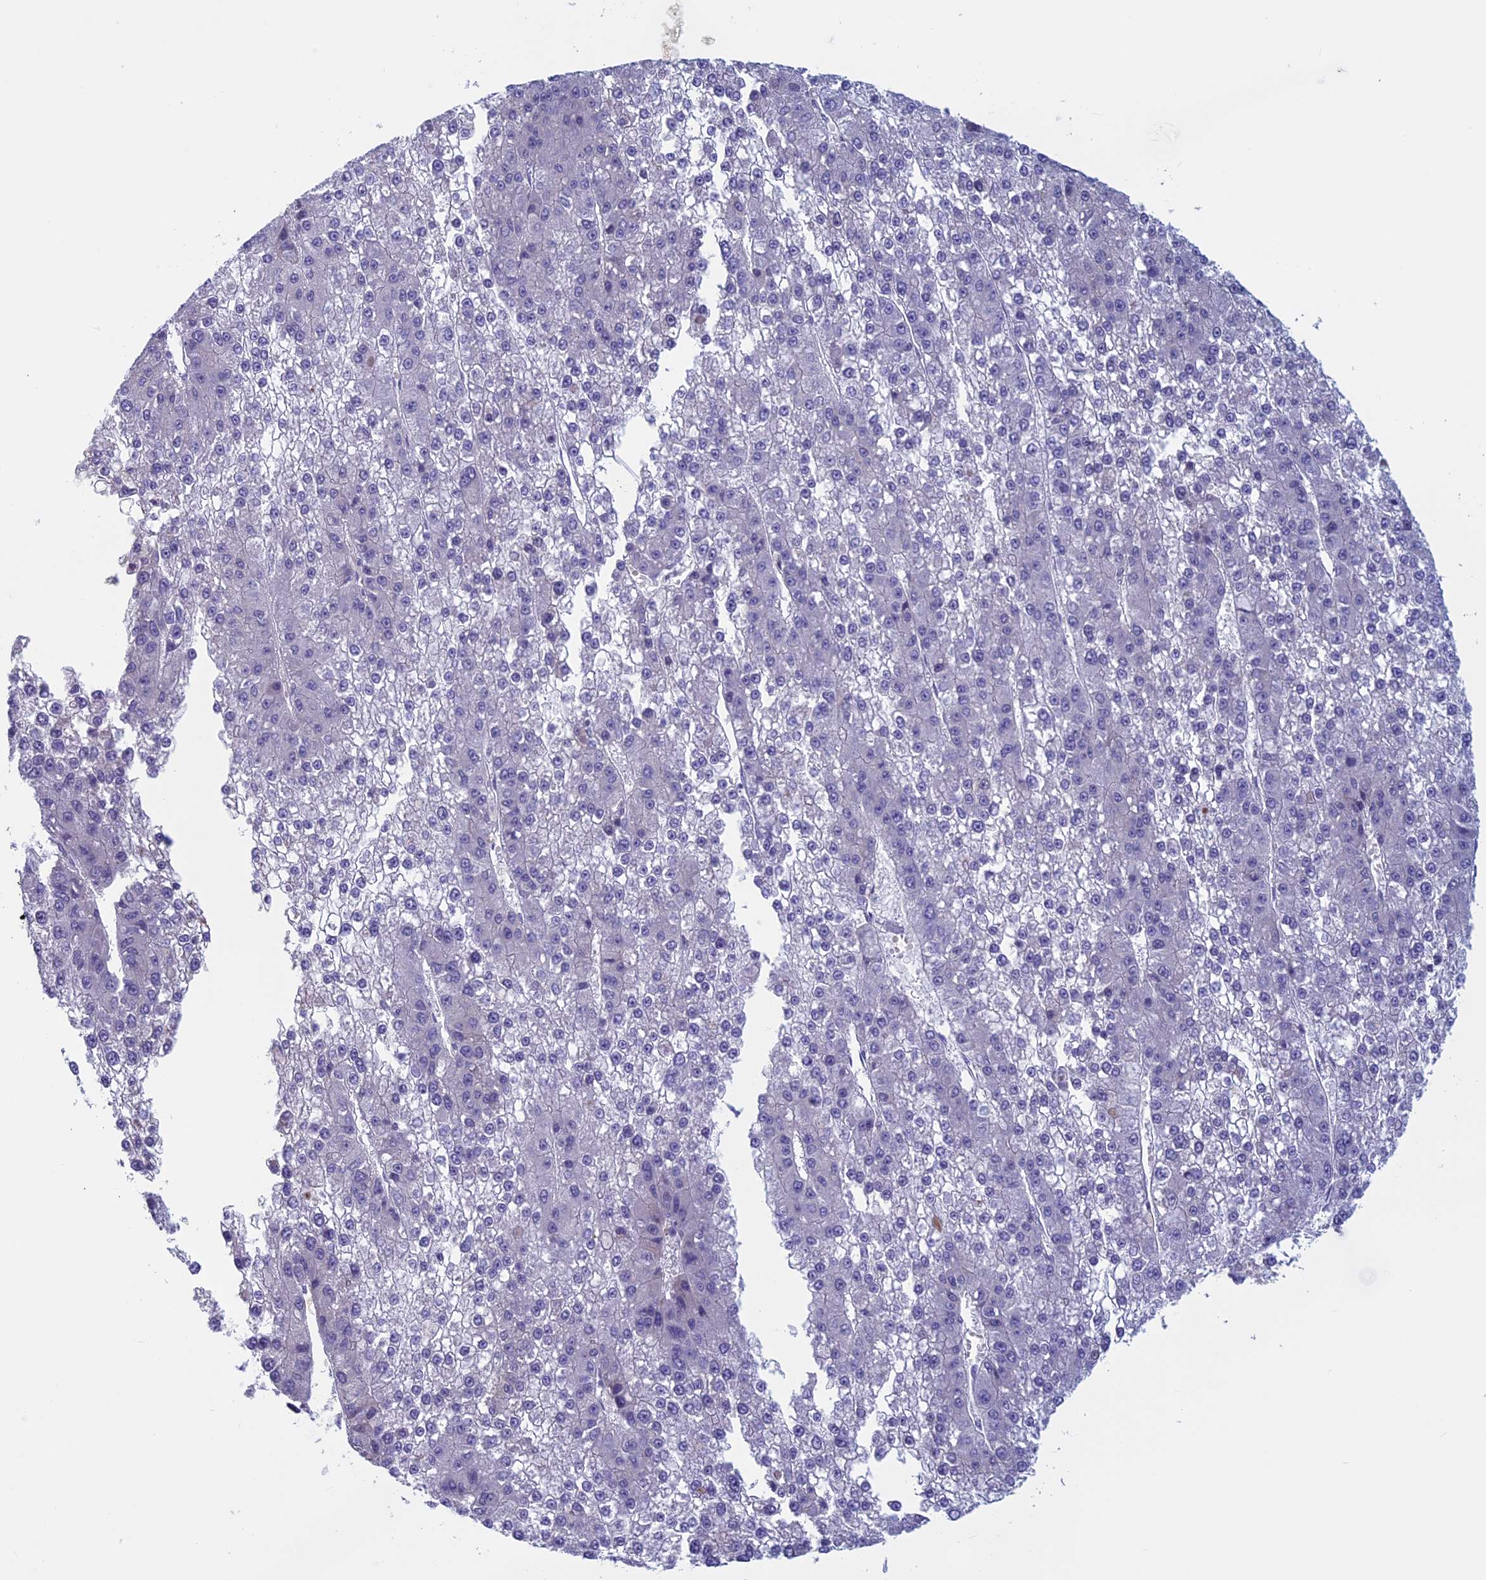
{"staining": {"intensity": "negative", "quantity": "none", "location": "none"}, "tissue": "liver cancer", "cell_type": "Tumor cells", "image_type": "cancer", "snomed": [{"axis": "morphology", "description": "Carcinoma, Hepatocellular, NOS"}, {"axis": "topography", "description": "Liver"}], "caption": "Tumor cells are negative for protein expression in human liver cancer (hepatocellular carcinoma). Nuclei are stained in blue.", "gene": "ANGPTL2", "patient": {"sex": "female", "age": 73}}